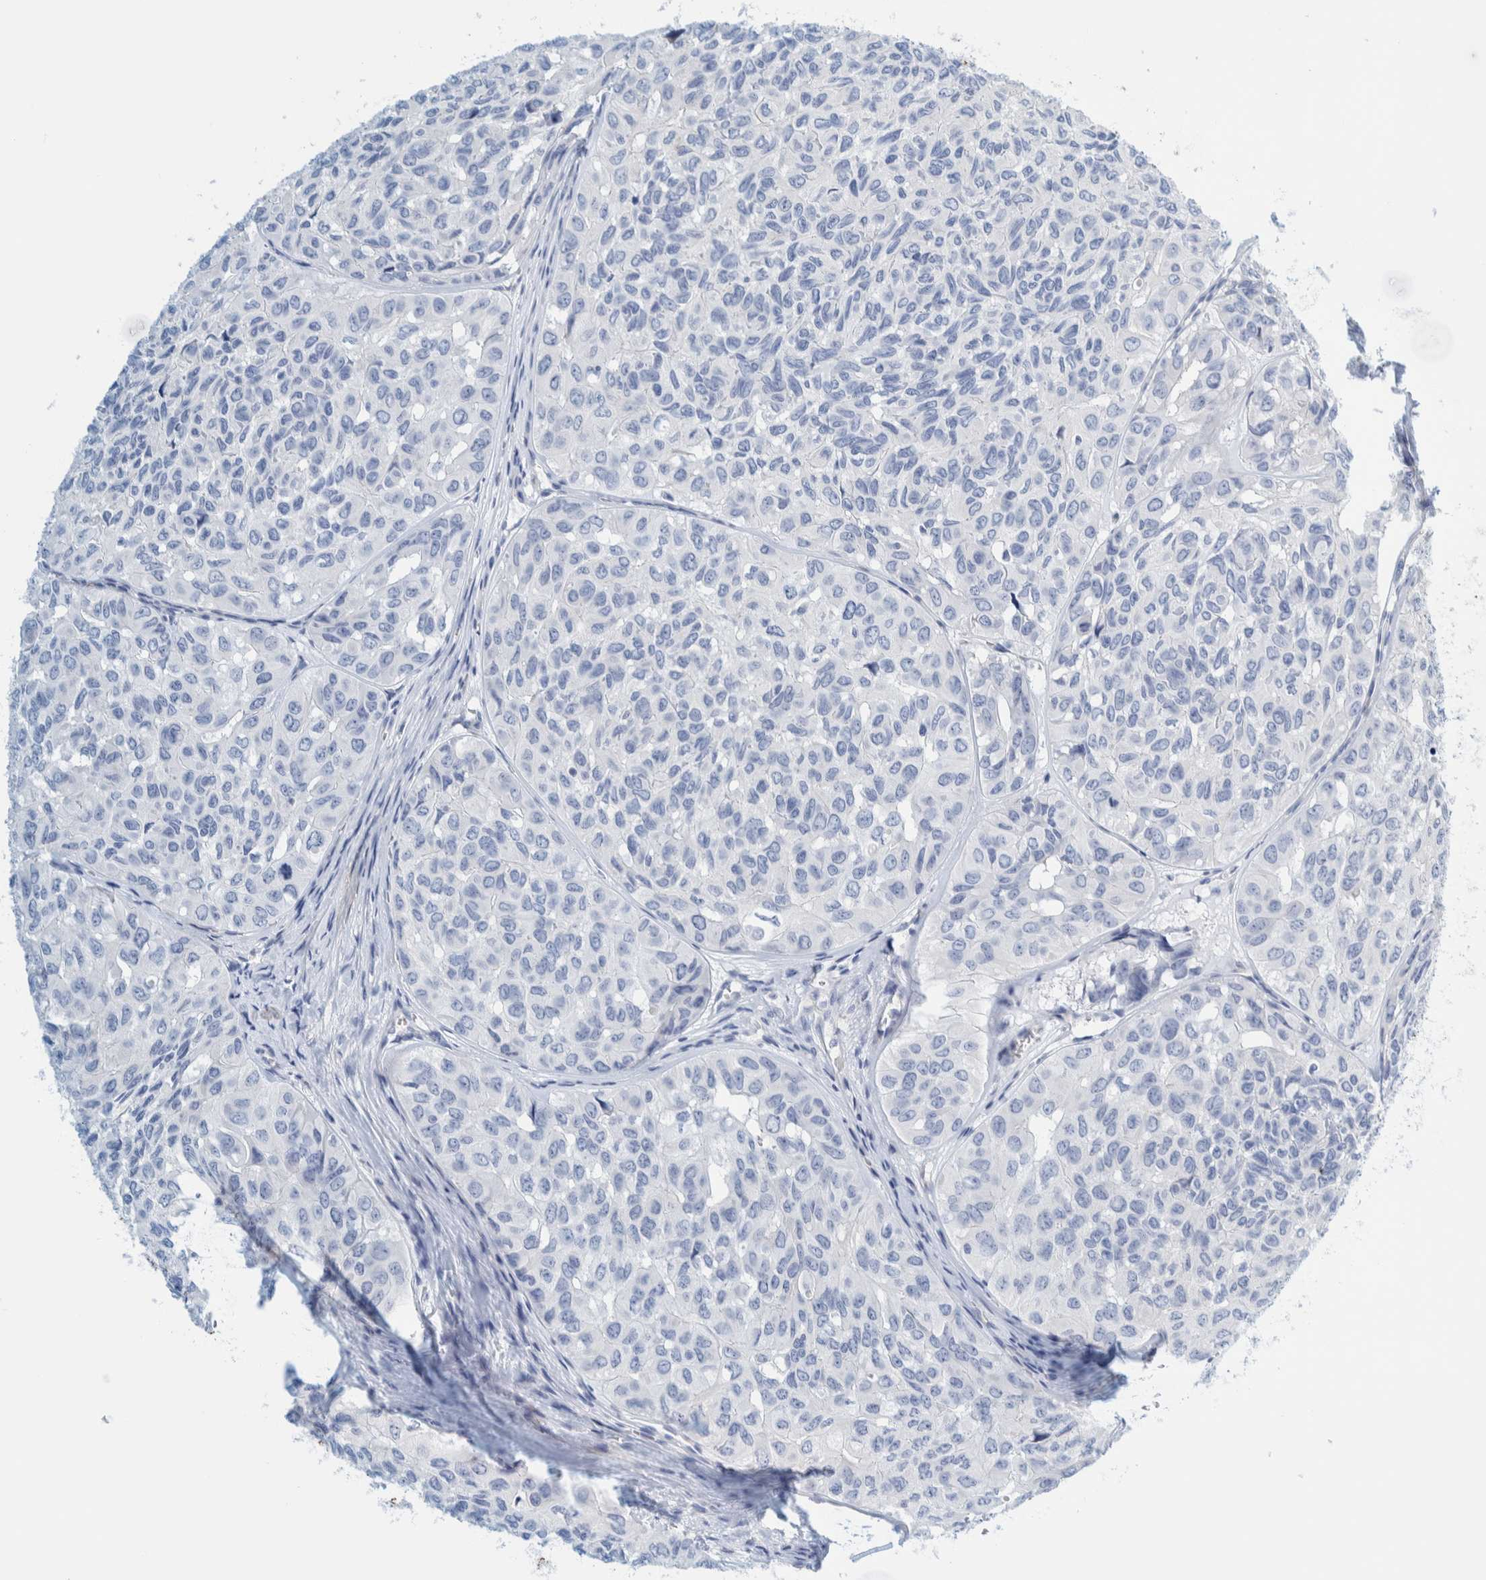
{"staining": {"intensity": "negative", "quantity": "none", "location": "none"}, "tissue": "head and neck cancer", "cell_type": "Tumor cells", "image_type": "cancer", "snomed": [{"axis": "morphology", "description": "Adenocarcinoma, NOS"}, {"axis": "topography", "description": "Salivary gland, NOS"}, {"axis": "topography", "description": "Head-Neck"}], "caption": "Immunohistochemistry histopathology image of neoplastic tissue: head and neck cancer (adenocarcinoma) stained with DAB exhibits no significant protein staining in tumor cells.", "gene": "MOG", "patient": {"sex": "female", "age": 76}}